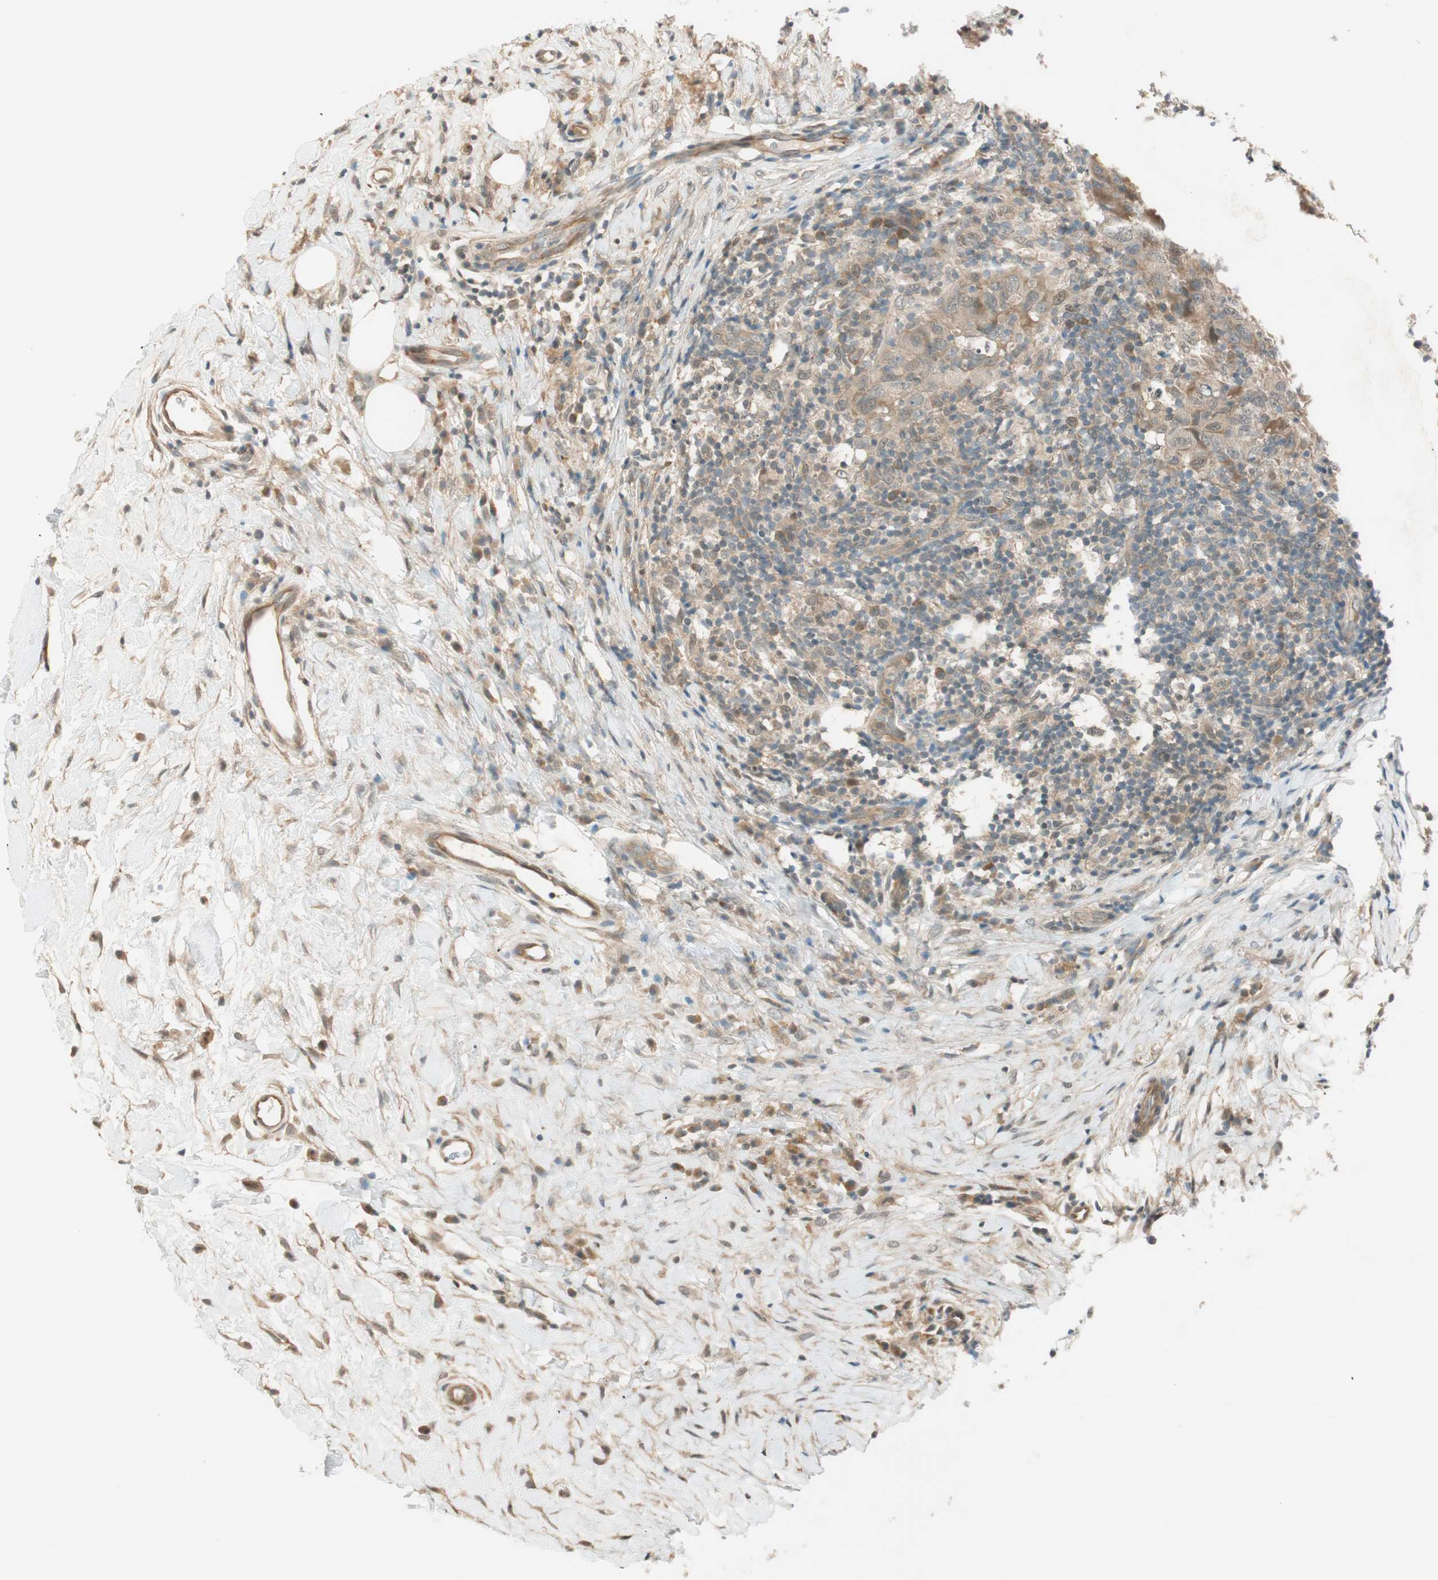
{"staining": {"intensity": "moderate", "quantity": "25%-75%", "location": "cytoplasmic/membranous"}, "tissue": "breast cancer", "cell_type": "Tumor cells", "image_type": "cancer", "snomed": [{"axis": "morphology", "description": "Duct carcinoma"}, {"axis": "topography", "description": "Breast"}], "caption": "Breast intraductal carcinoma stained with a protein marker reveals moderate staining in tumor cells.", "gene": "PSMD8", "patient": {"sex": "female", "age": 37}}